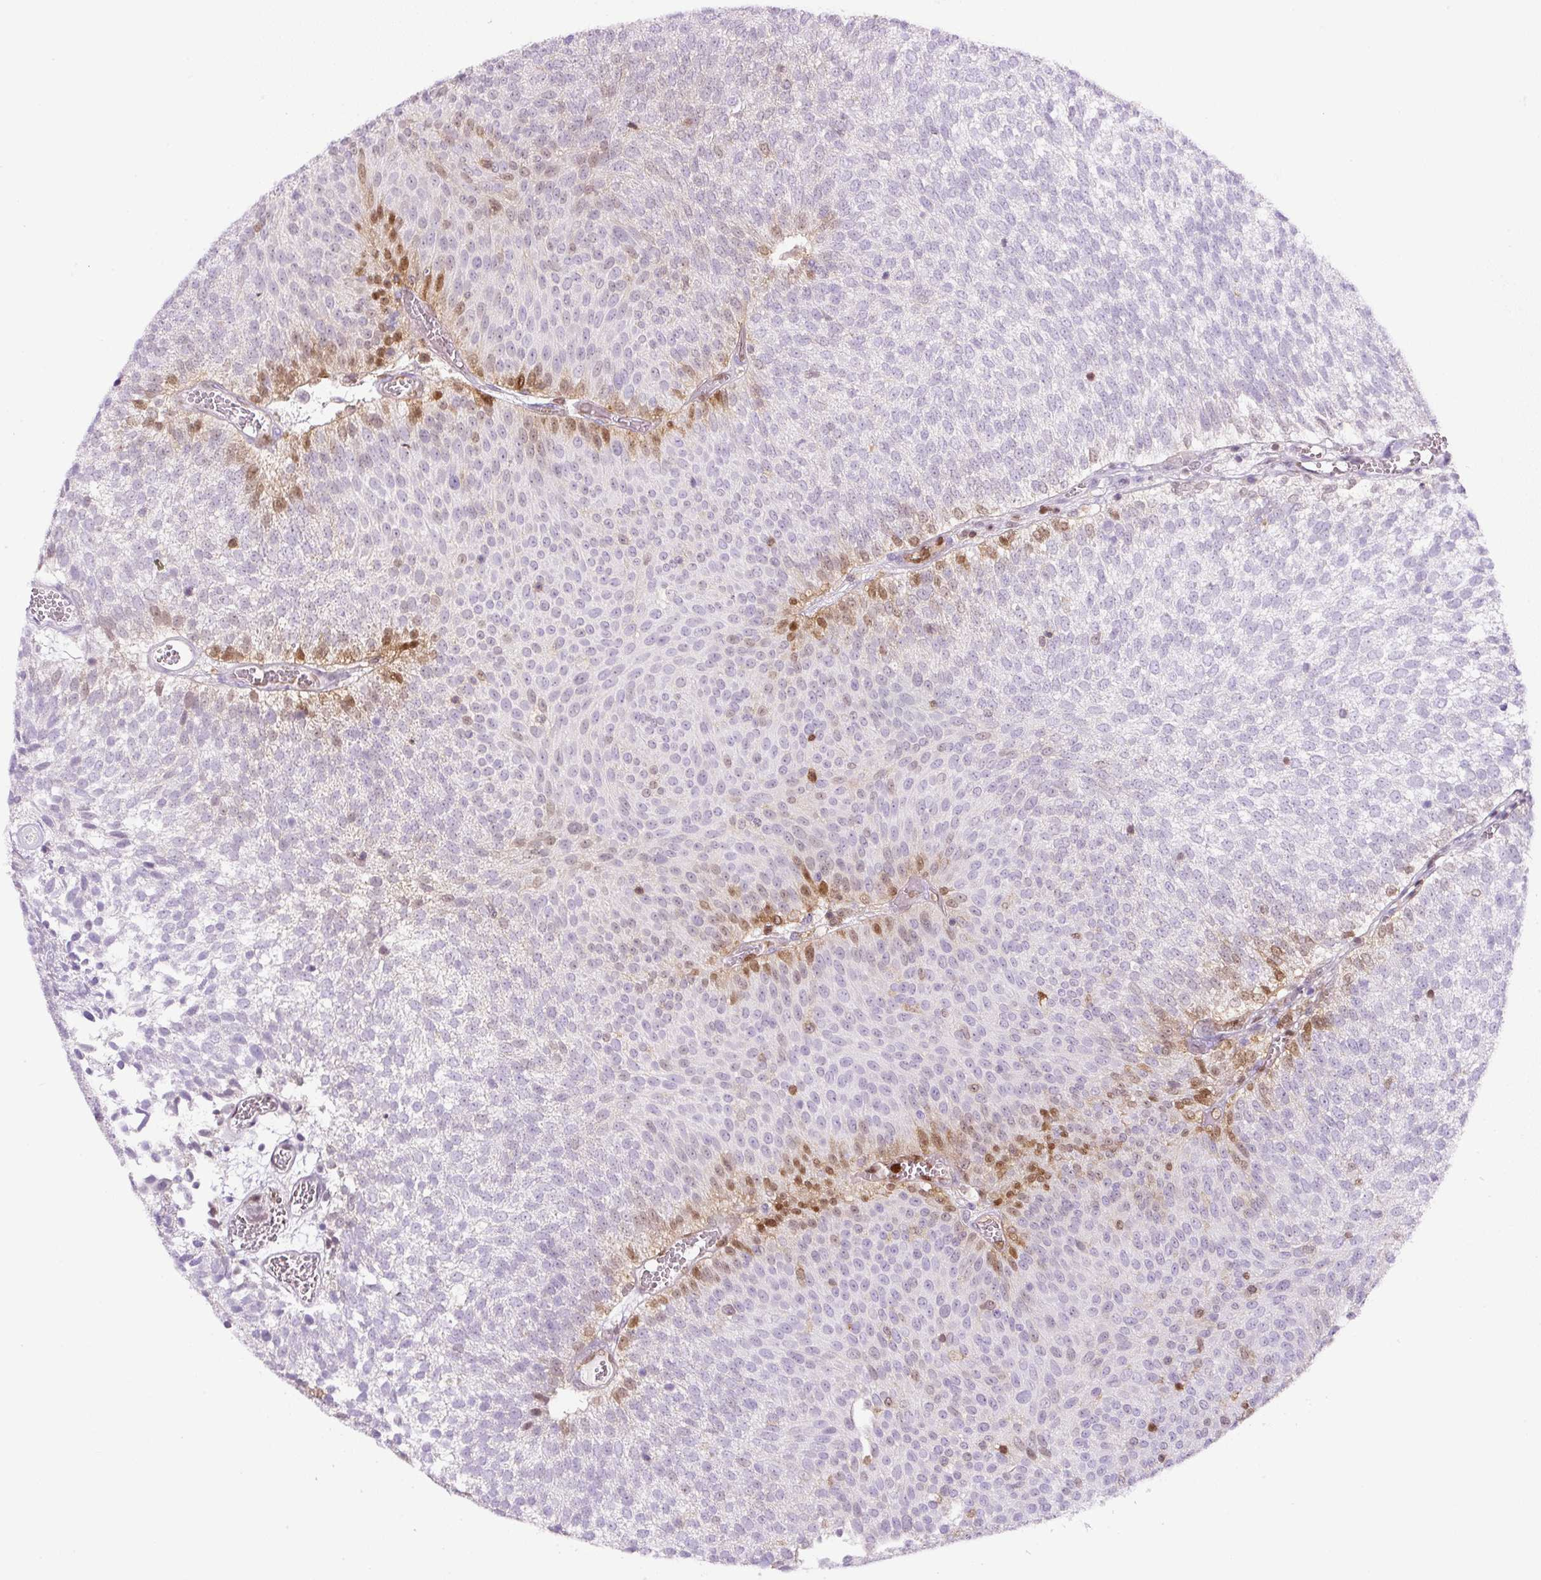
{"staining": {"intensity": "moderate", "quantity": "<25%", "location": "nuclear"}, "tissue": "urothelial cancer", "cell_type": "Tumor cells", "image_type": "cancer", "snomed": [{"axis": "morphology", "description": "Urothelial carcinoma, Low grade"}, {"axis": "topography", "description": "Urinary bladder"}], "caption": "Protein staining shows moderate nuclear positivity in approximately <25% of tumor cells in low-grade urothelial carcinoma. (Stains: DAB (3,3'-diaminobenzidine) in brown, nuclei in blue, Microscopy: brightfield microscopy at high magnification).", "gene": "ANXA1", "patient": {"sex": "female", "age": 79}}